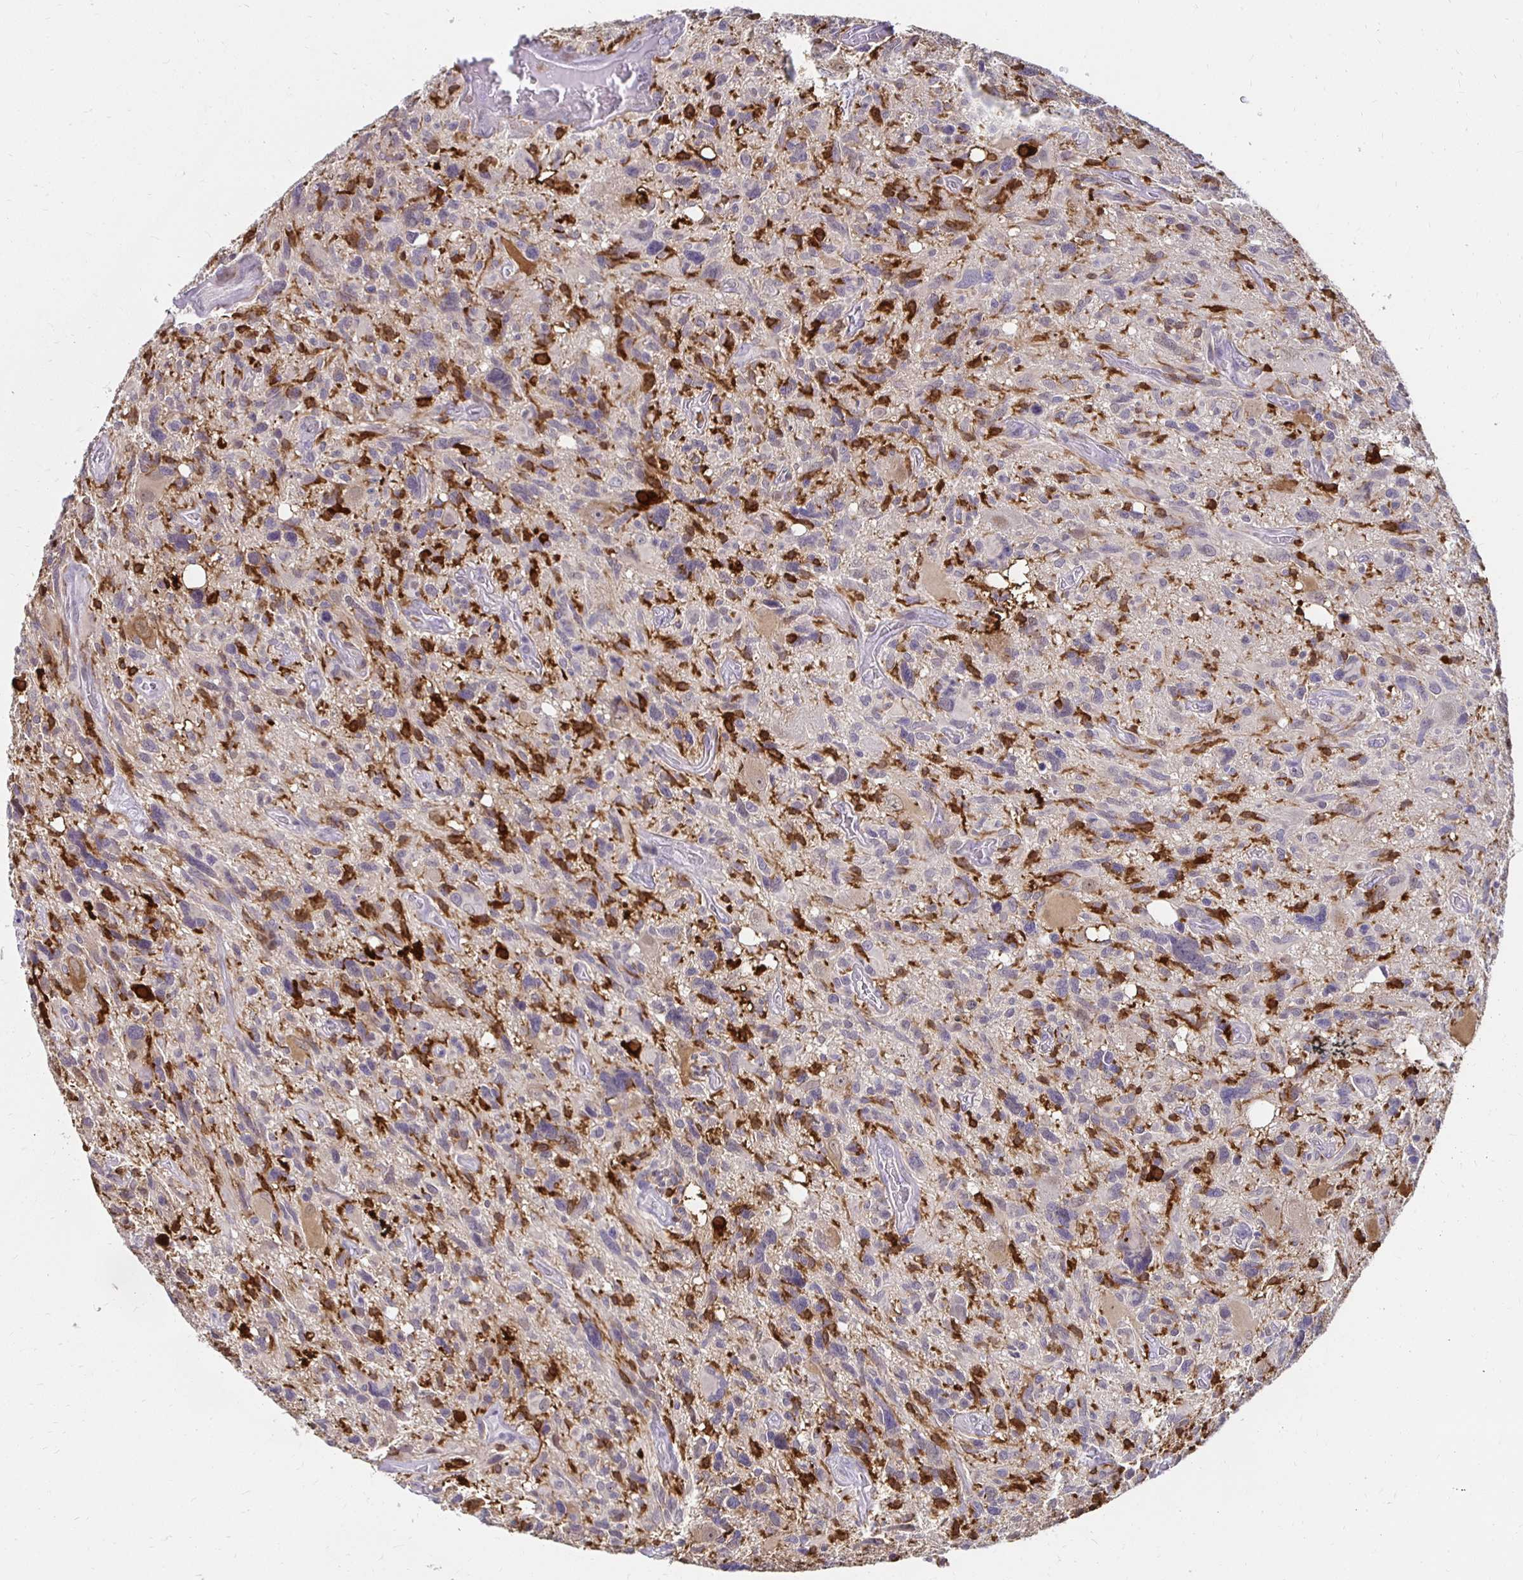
{"staining": {"intensity": "negative", "quantity": "none", "location": "none"}, "tissue": "glioma", "cell_type": "Tumor cells", "image_type": "cancer", "snomed": [{"axis": "morphology", "description": "Glioma, malignant, High grade"}, {"axis": "topography", "description": "Brain"}], "caption": "DAB (3,3'-diaminobenzidine) immunohistochemical staining of malignant glioma (high-grade) demonstrates no significant expression in tumor cells.", "gene": "PADI2", "patient": {"sex": "male", "age": 49}}